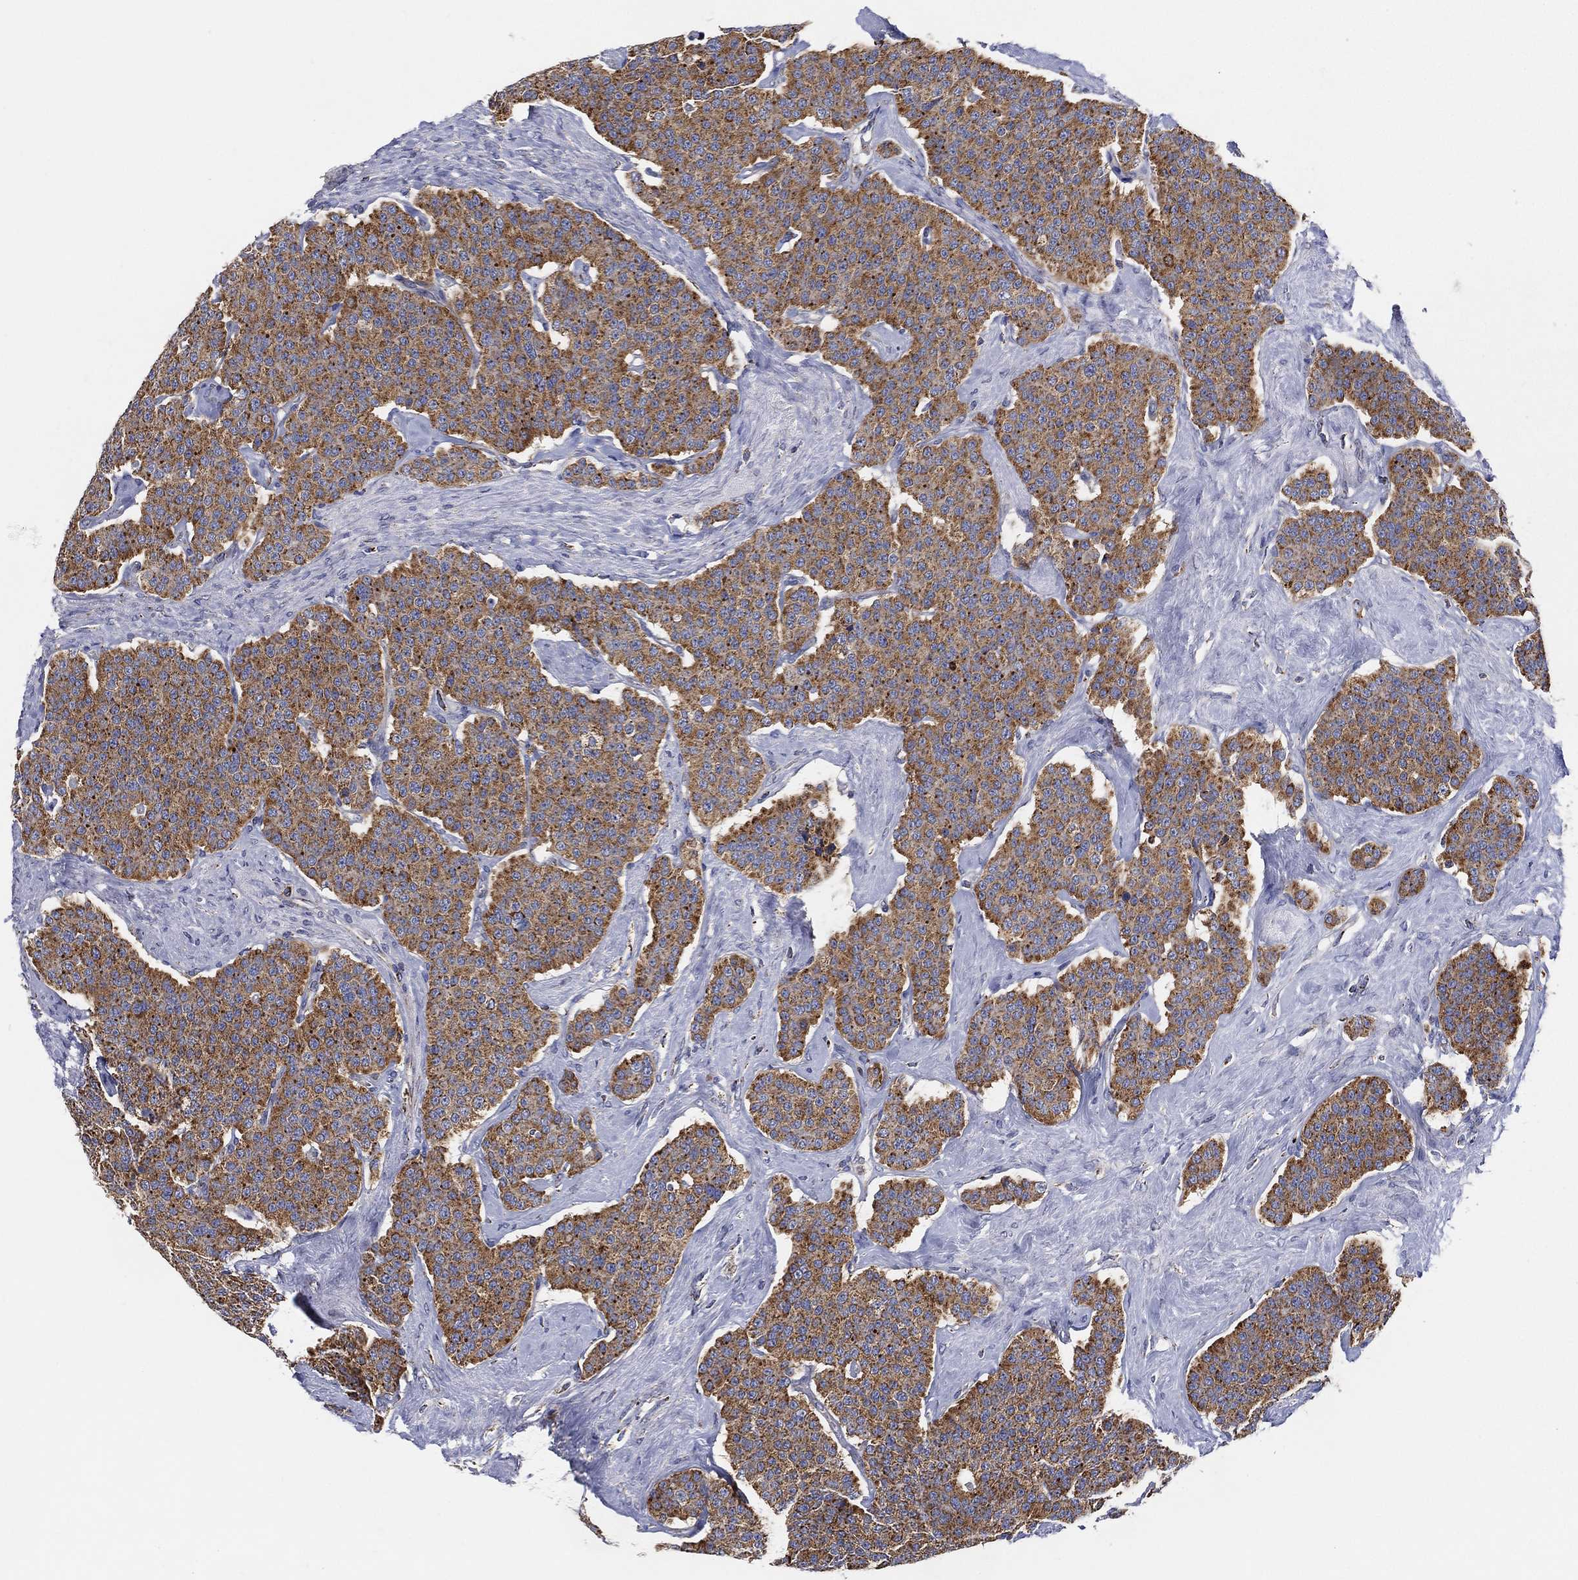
{"staining": {"intensity": "moderate", "quantity": ">75%", "location": "cytoplasmic/membranous"}, "tissue": "carcinoid", "cell_type": "Tumor cells", "image_type": "cancer", "snomed": [{"axis": "morphology", "description": "Carcinoid, malignant, NOS"}, {"axis": "topography", "description": "Small intestine"}], "caption": "Human carcinoid stained for a protein (brown) demonstrates moderate cytoplasmic/membranous positive staining in approximately >75% of tumor cells.", "gene": "GCAT", "patient": {"sex": "female", "age": 58}}